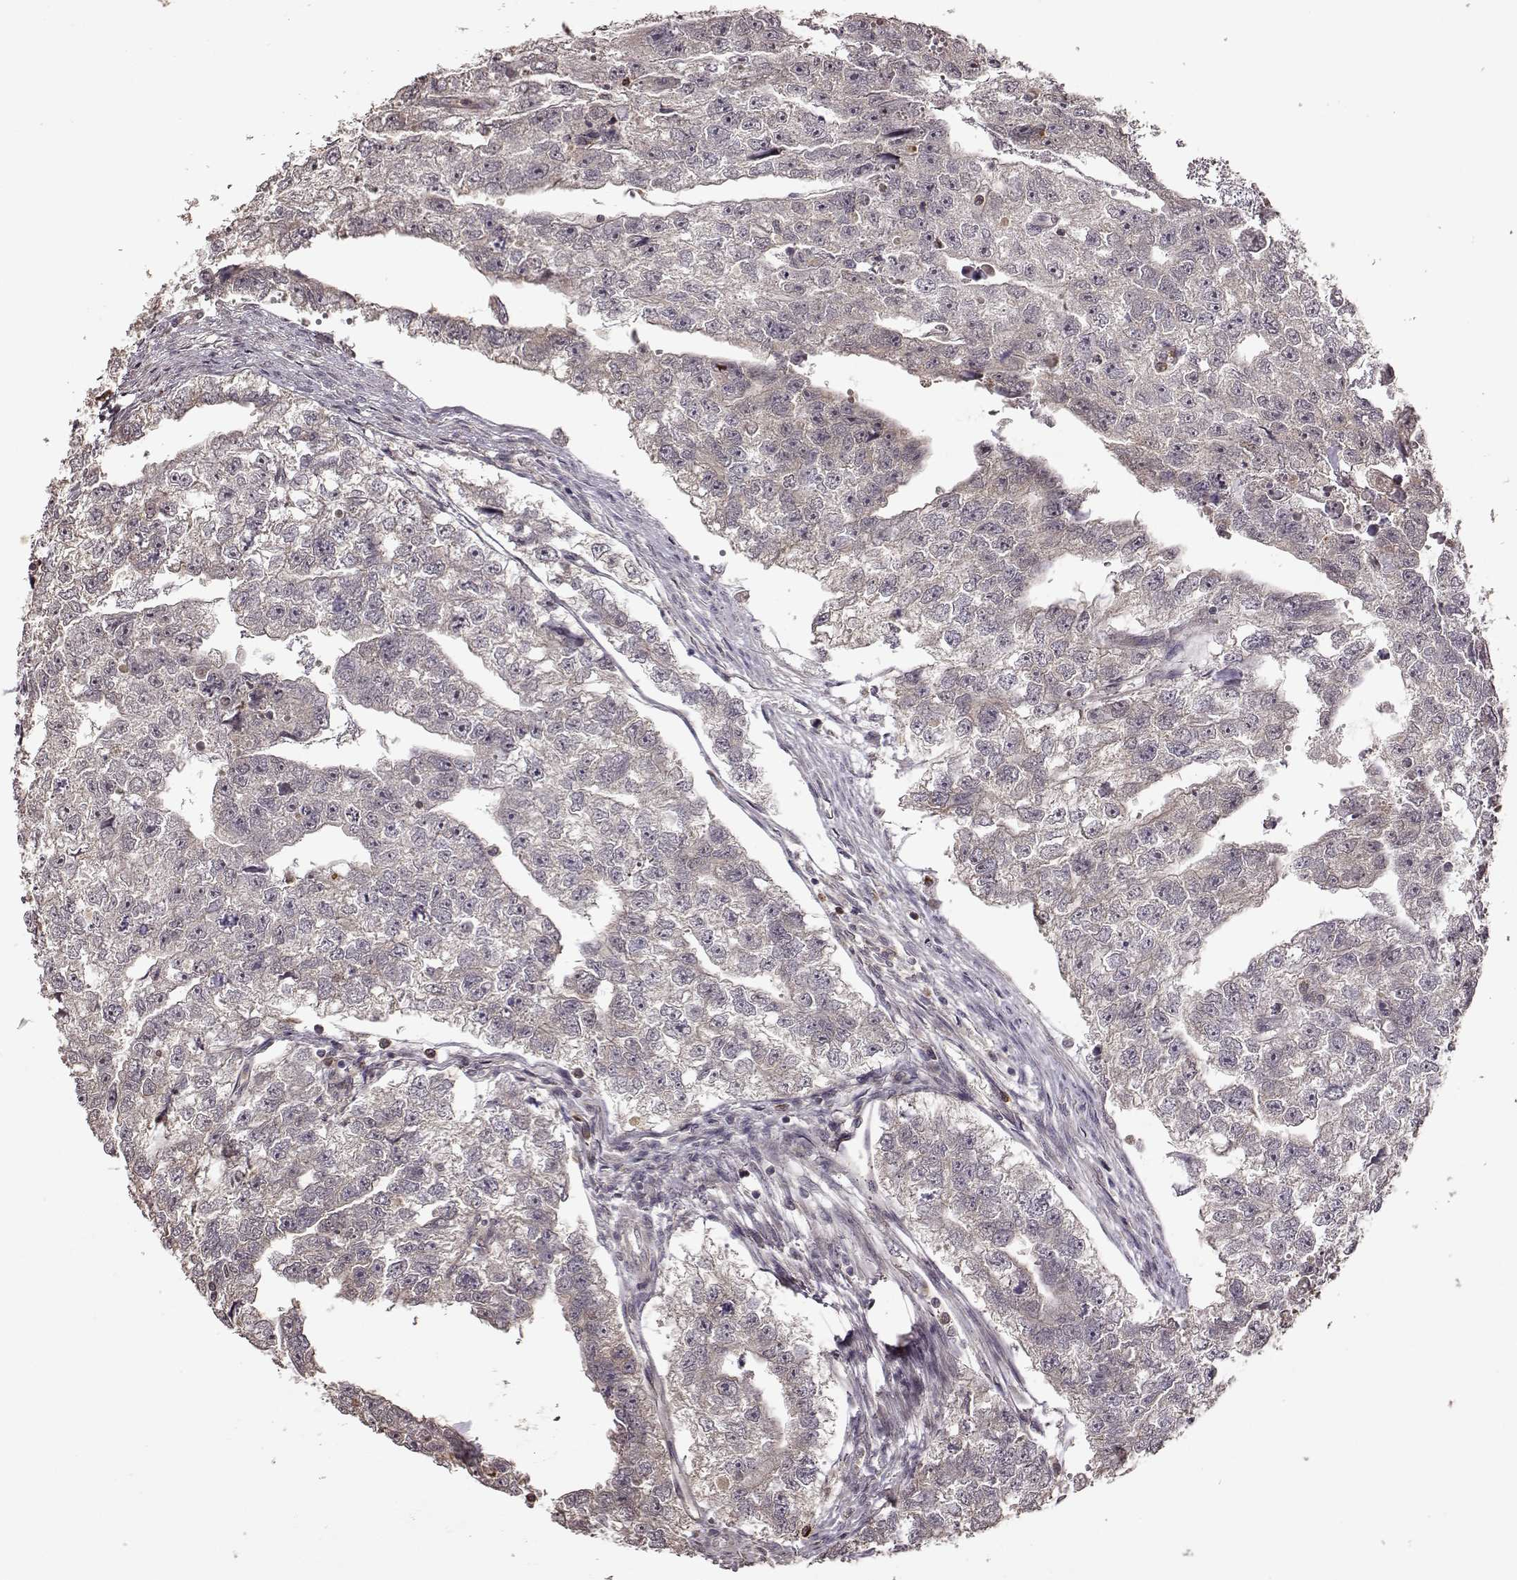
{"staining": {"intensity": "negative", "quantity": "none", "location": "none"}, "tissue": "testis cancer", "cell_type": "Tumor cells", "image_type": "cancer", "snomed": [{"axis": "morphology", "description": "Carcinoma, Embryonal, NOS"}, {"axis": "morphology", "description": "Teratoma, malignant, NOS"}, {"axis": "topography", "description": "Testis"}], "caption": "A high-resolution micrograph shows immunohistochemistry (IHC) staining of testis embryonal carcinoma, which reveals no significant positivity in tumor cells.", "gene": "CRB1", "patient": {"sex": "male", "age": 44}}